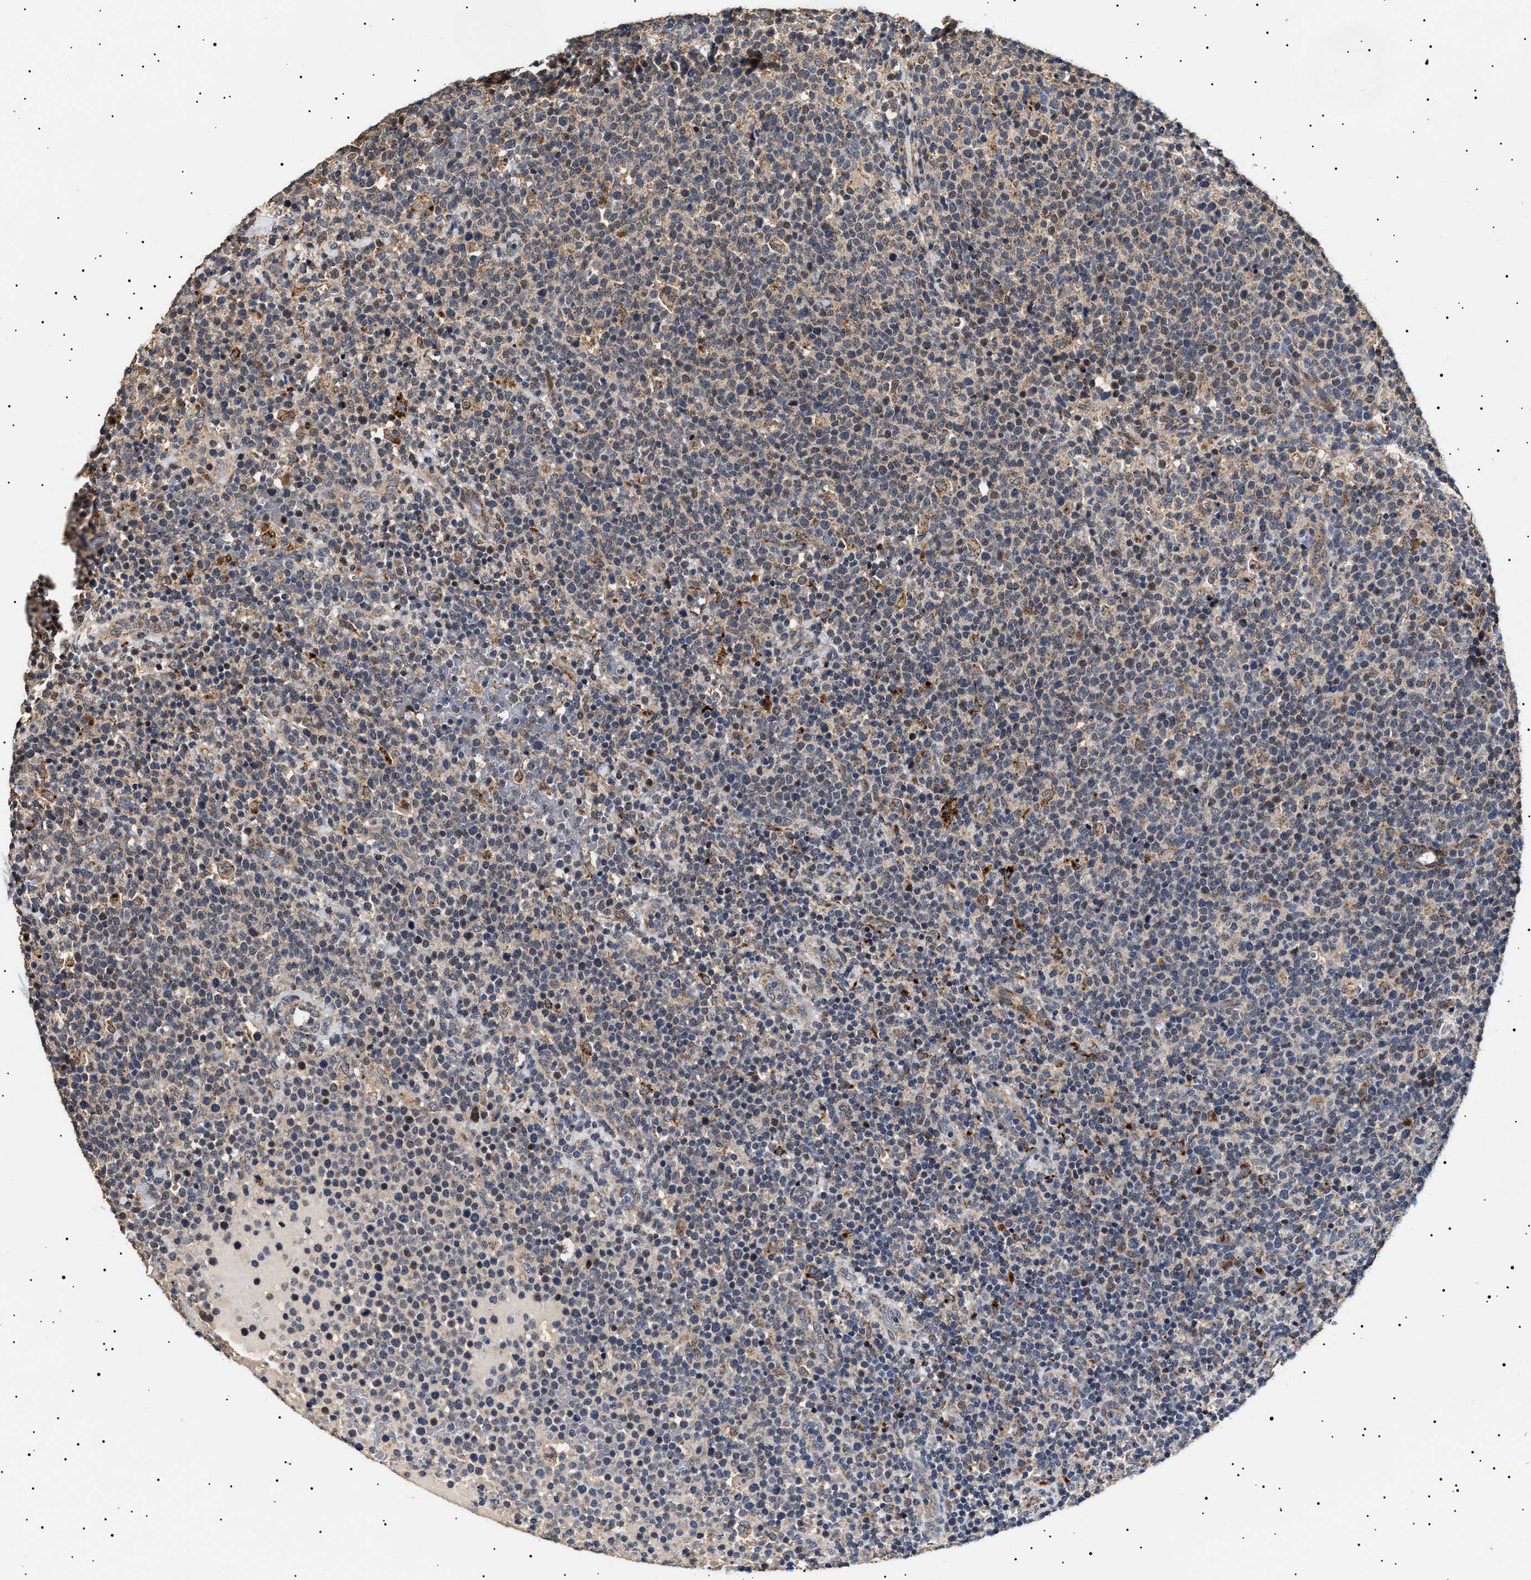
{"staining": {"intensity": "weak", "quantity": "25%-75%", "location": "cytoplasmic/membranous"}, "tissue": "lymphoma", "cell_type": "Tumor cells", "image_type": "cancer", "snomed": [{"axis": "morphology", "description": "Malignant lymphoma, non-Hodgkin's type, High grade"}, {"axis": "topography", "description": "Lymph node"}], "caption": "A high-resolution photomicrograph shows immunohistochemistry staining of lymphoma, which reveals weak cytoplasmic/membranous expression in about 25%-75% of tumor cells.", "gene": "RAB34", "patient": {"sex": "male", "age": 61}}